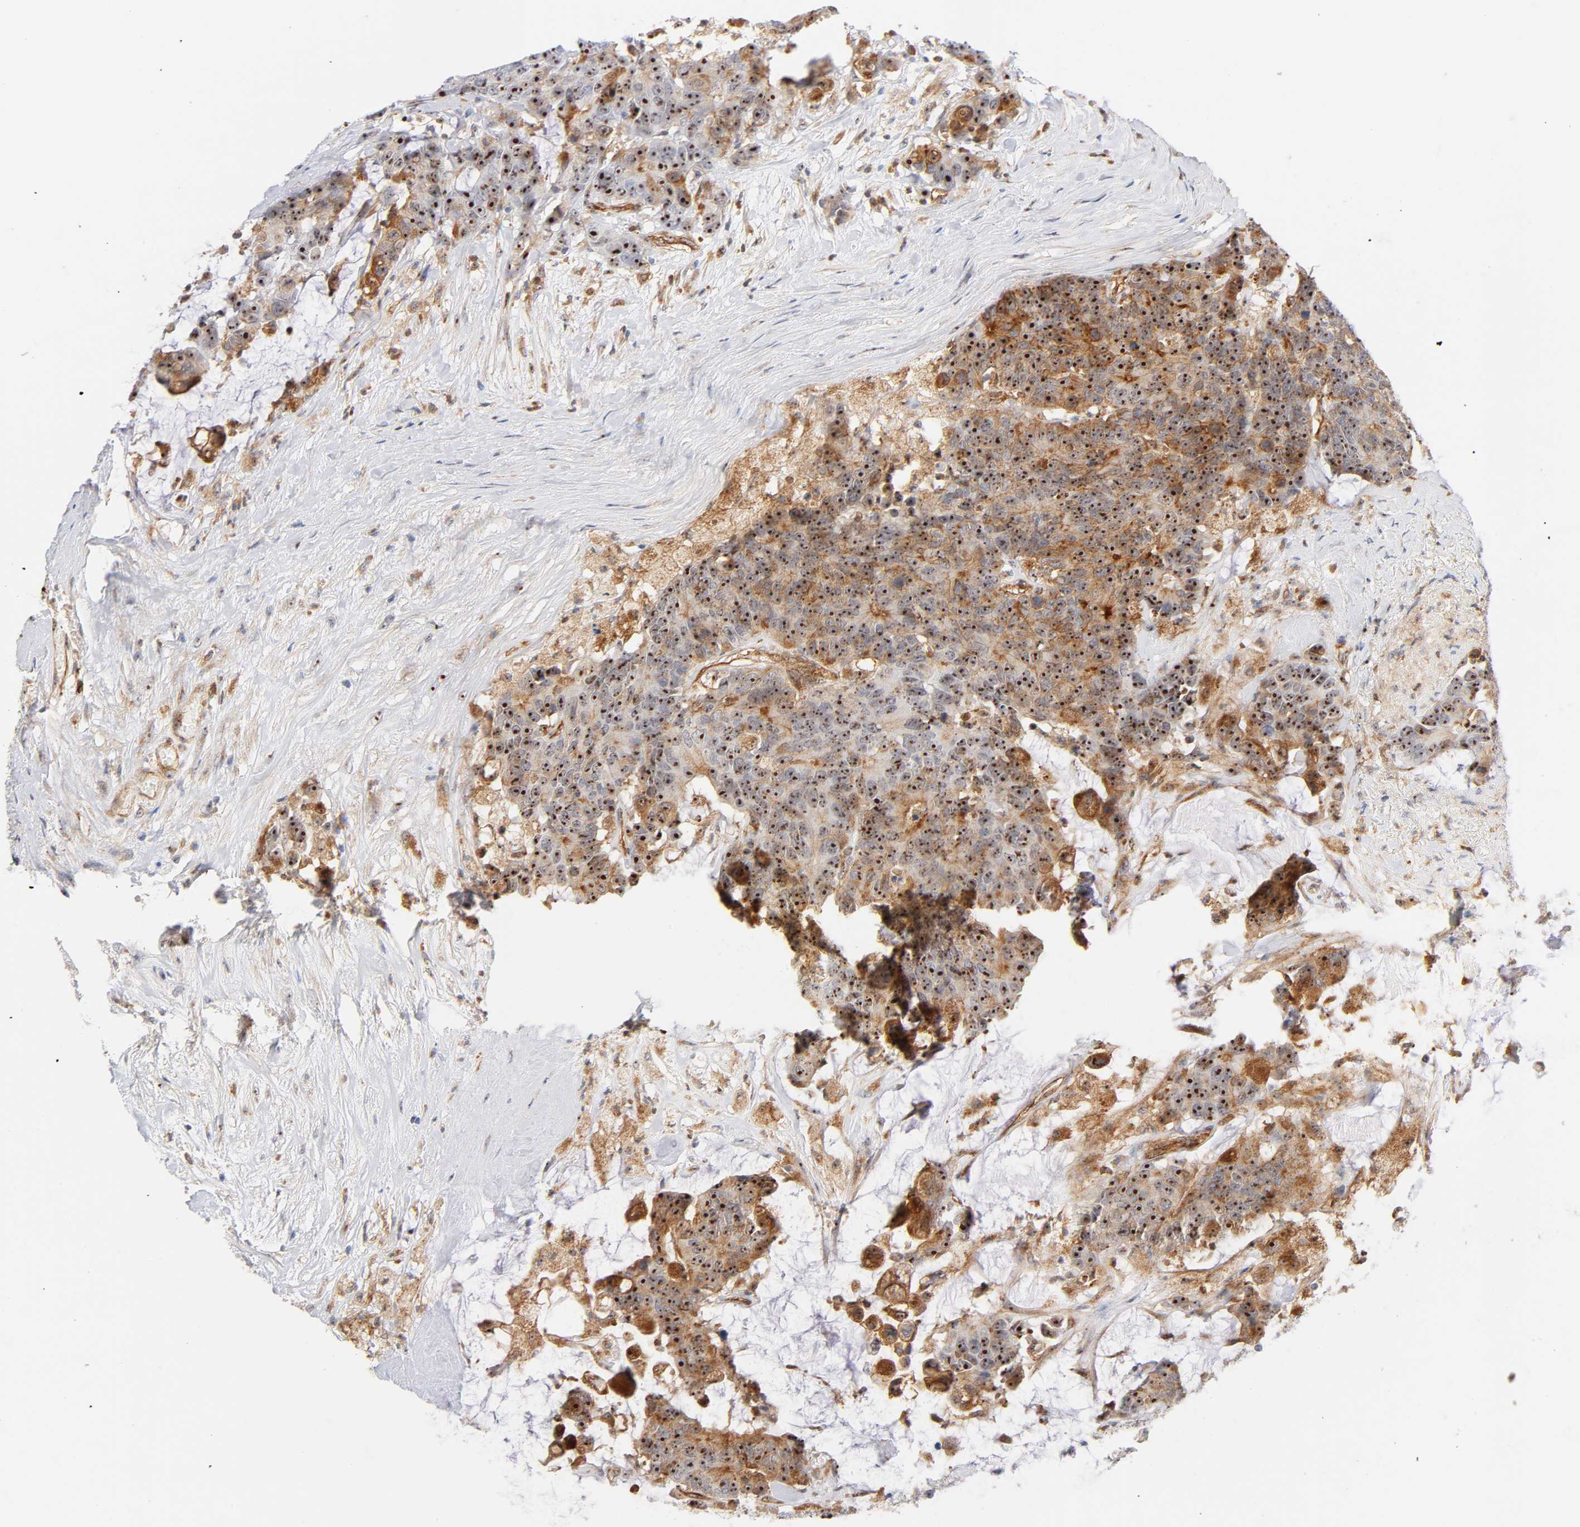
{"staining": {"intensity": "strong", "quantity": ">75%", "location": "cytoplasmic/membranous,nuclear"}, "tissue": "colorectal cancer", "cell_type": "Tumor cells", "image_type": "cancer", "snomed": [{"axis": "morphology", "description": "Adenocarcinoma, NOS"}, {"axis": "topography", "description": "Colon"}], "caption": "Immunohistochemistry (IHC) of adenocarcinoma (colorectal) exhibits high levels of strong cytoplasmic/membranous and nuclear positivity in approximately >75% of tumor cells. The staining is performed using DAB (3,3'-diaminobenzidine) brown chromogen to label protein expression. The nuclei are counter-stained blue using hematoxylin.", "gene": "PLD1", "patient": {"sex": "female", "age": 86}}